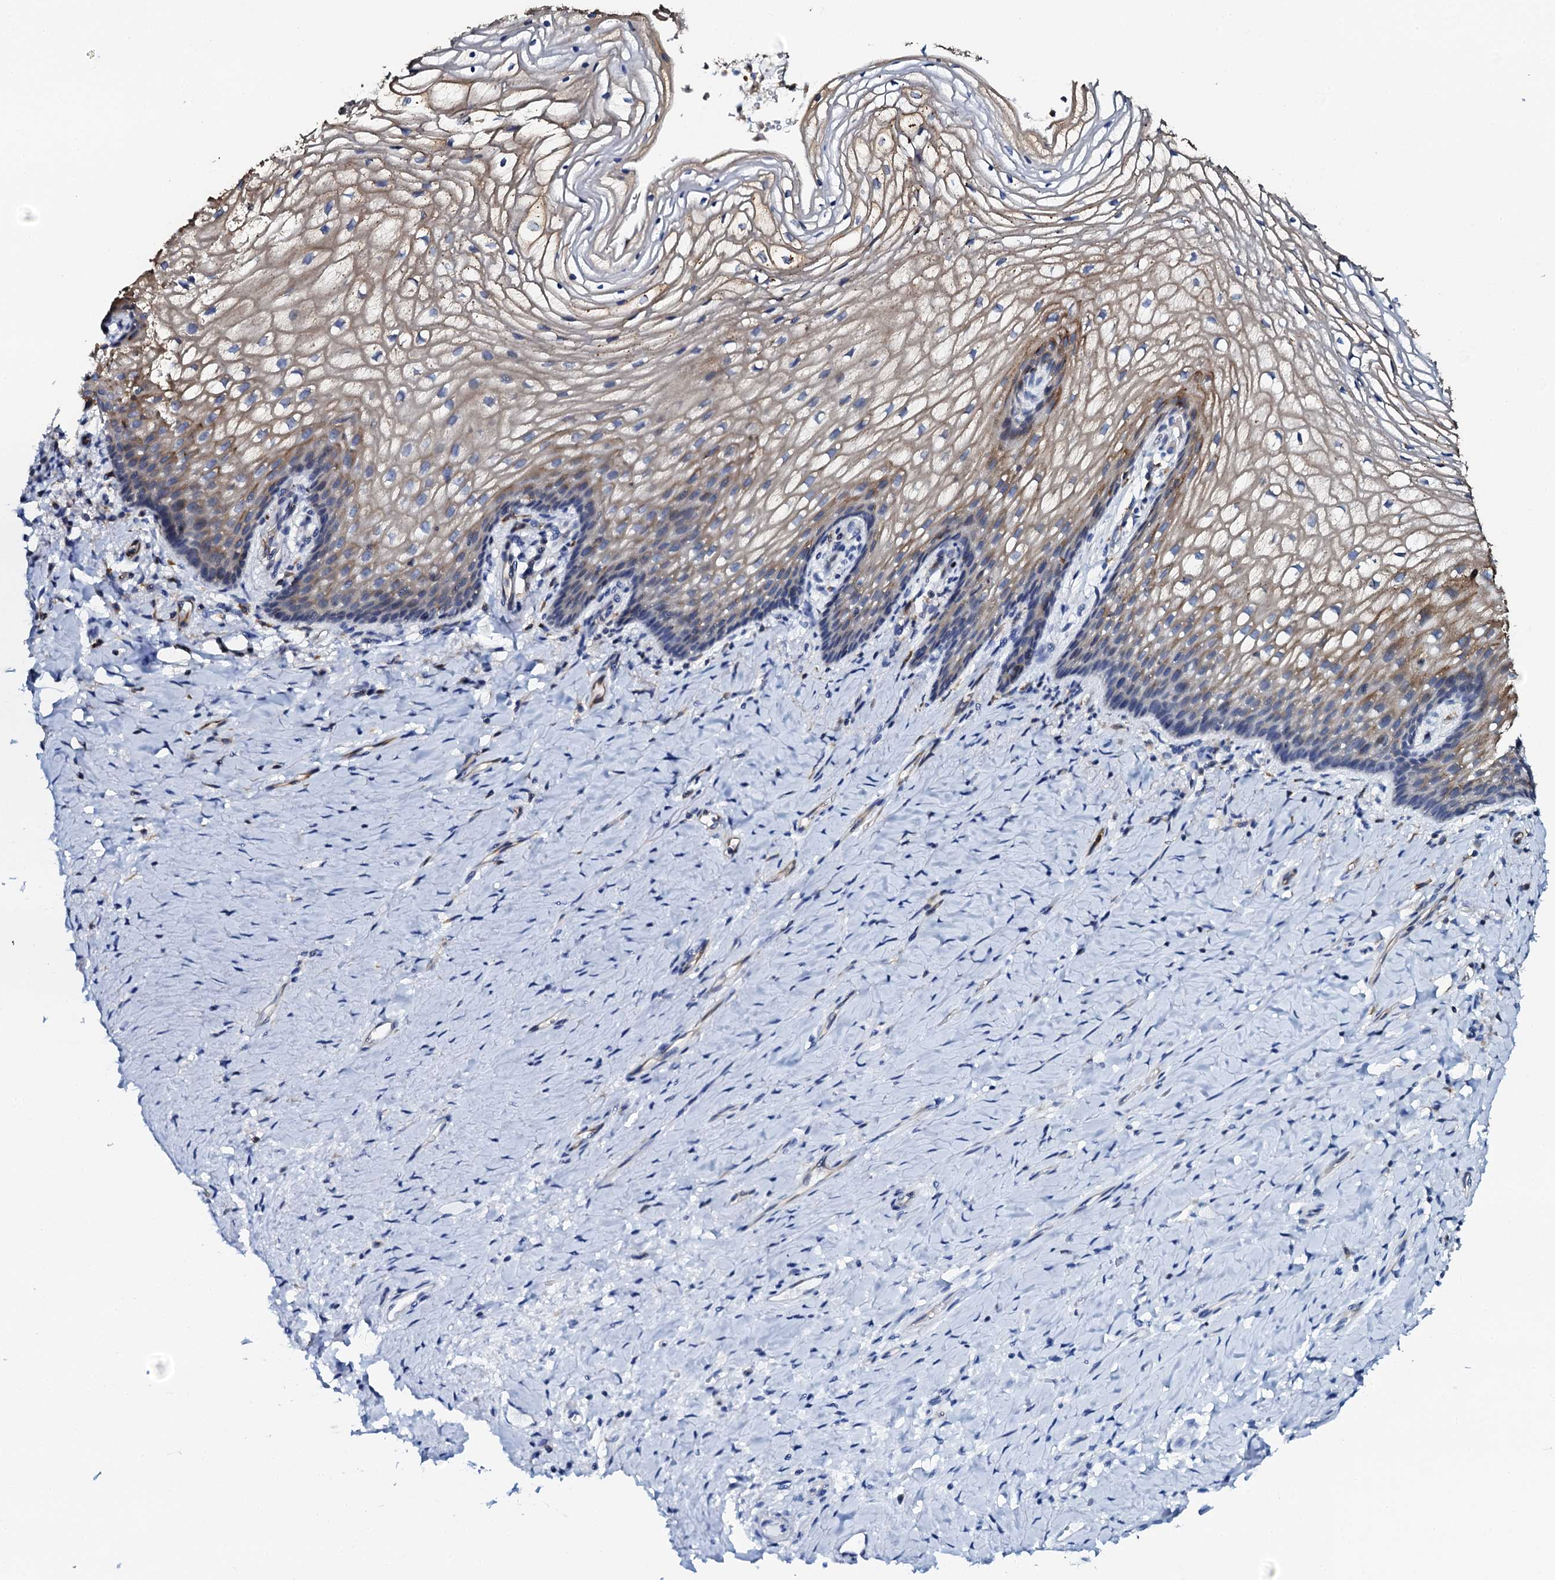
{"staining": {"intensity": "moderate", "quantity": ">75%", "location": "cytoplasmic/membranous"}, "tissue": "vagina", "cell_type": "Squamous epithelial cells", "image_type": "normal", "snomed": [{"axis": "morphology", "description": "Normal tissue, NOS"}, {"axis": "topography", "description": "Vagina"}], "caption": "High-magnification brightfield microscopy of unremarkable vagina stained with DAB (3,3'-diaminobenzidine) (brown) and counterstained with hematoxylin (blue). squamous epithelial cells exhibit moderate cytoplasmic/membranous staining is appreciated in approximately>75% of cells.", "gene": "VAMP8", "patient": {"sex": "female", "age": 60}}